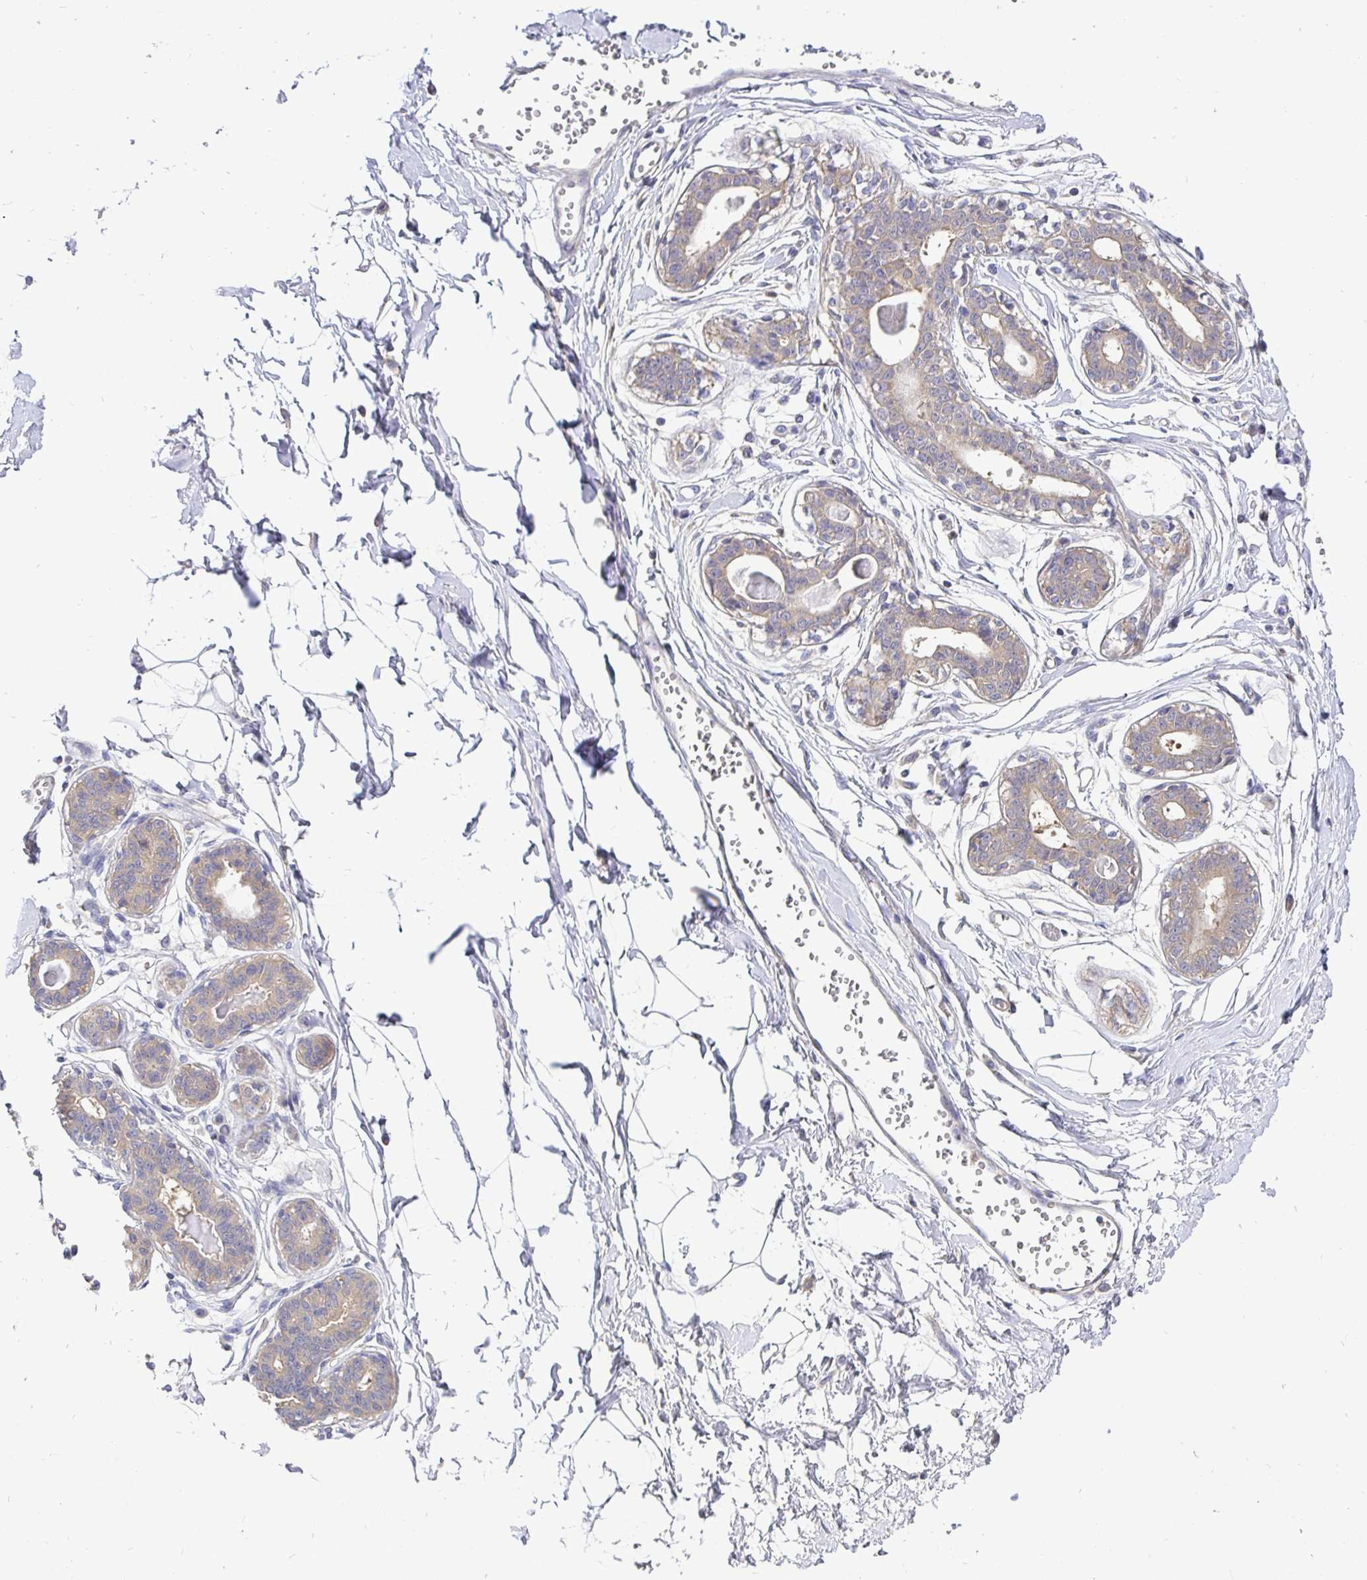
{"staining": {"intensity": "negative", "quantity": "none", "location": "none"}, "tissue": "breast", "cell_type": "Adipocytes", "image_type": "normal", "snomed": [{"axis": "morphology", "description": "Normal tissue, NOS"}, {"axis": "topography", "description": "Breast"}], "caption": "Immunohistochemical staining of benign breast exhibits no significant staining in adipocytes.", "gene": "KIF21A", "patient": {"sex": "female", "age": 45}}